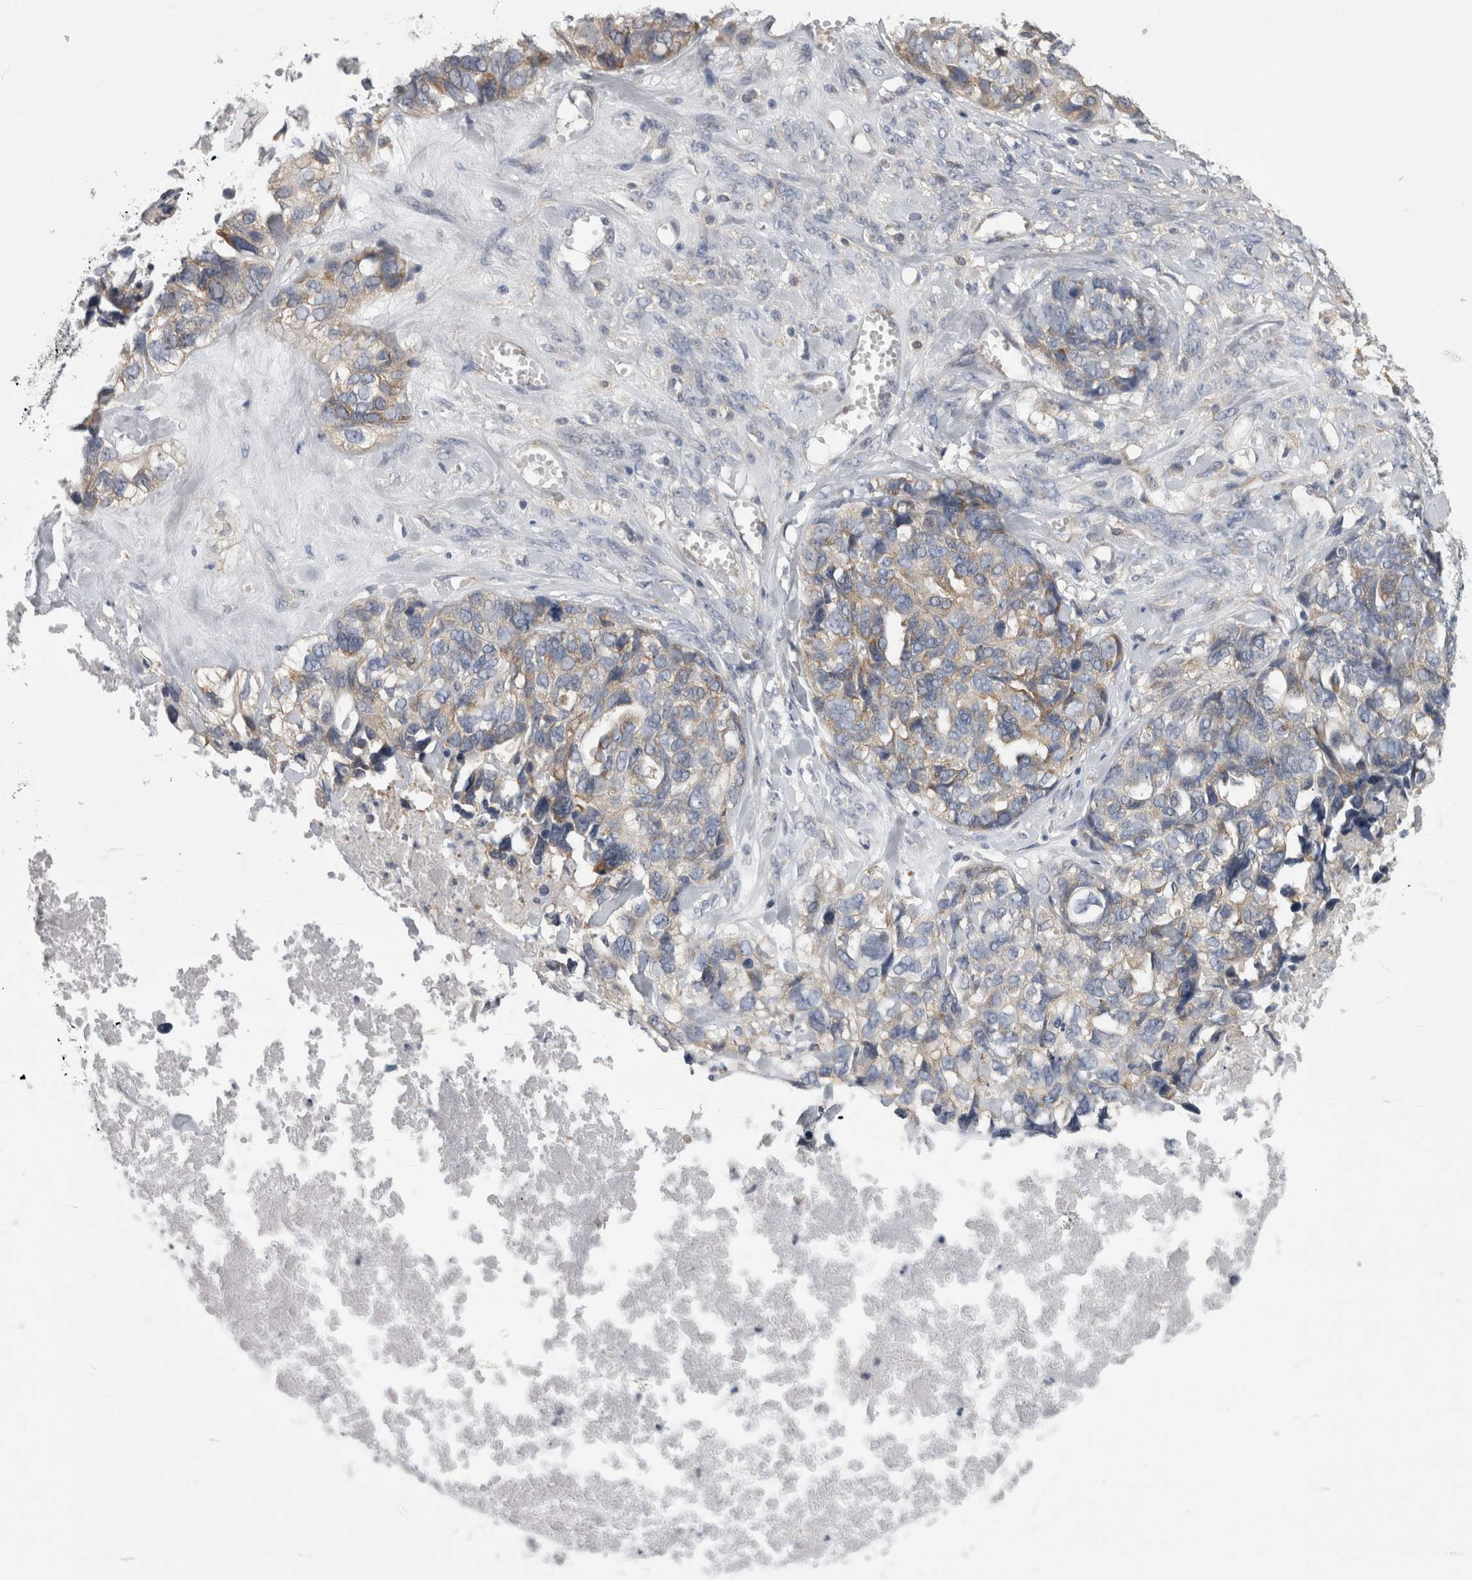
{"staining": {"intensity": "weak", "quantity": ">75%", "location": "cytoplasmic/membranous"}, "tissue": "ovarian cancer", "cell_type": "Tumor cells", "image_type": "cancer", "snomed": [{"axis": "morphology", "description": "Cystadenocarcinoma, serous, NOS"}, {"axis": "topography", "description": "Ovary"}], "caption": "The immunohistochemical stain labels weak cytoplasmic/membranous expression in tumor cells of ovarian serous cystadenocarcinoma tissue.", "gene": "PRRC2C", "patient": {"sex": "female", "age": 79}}